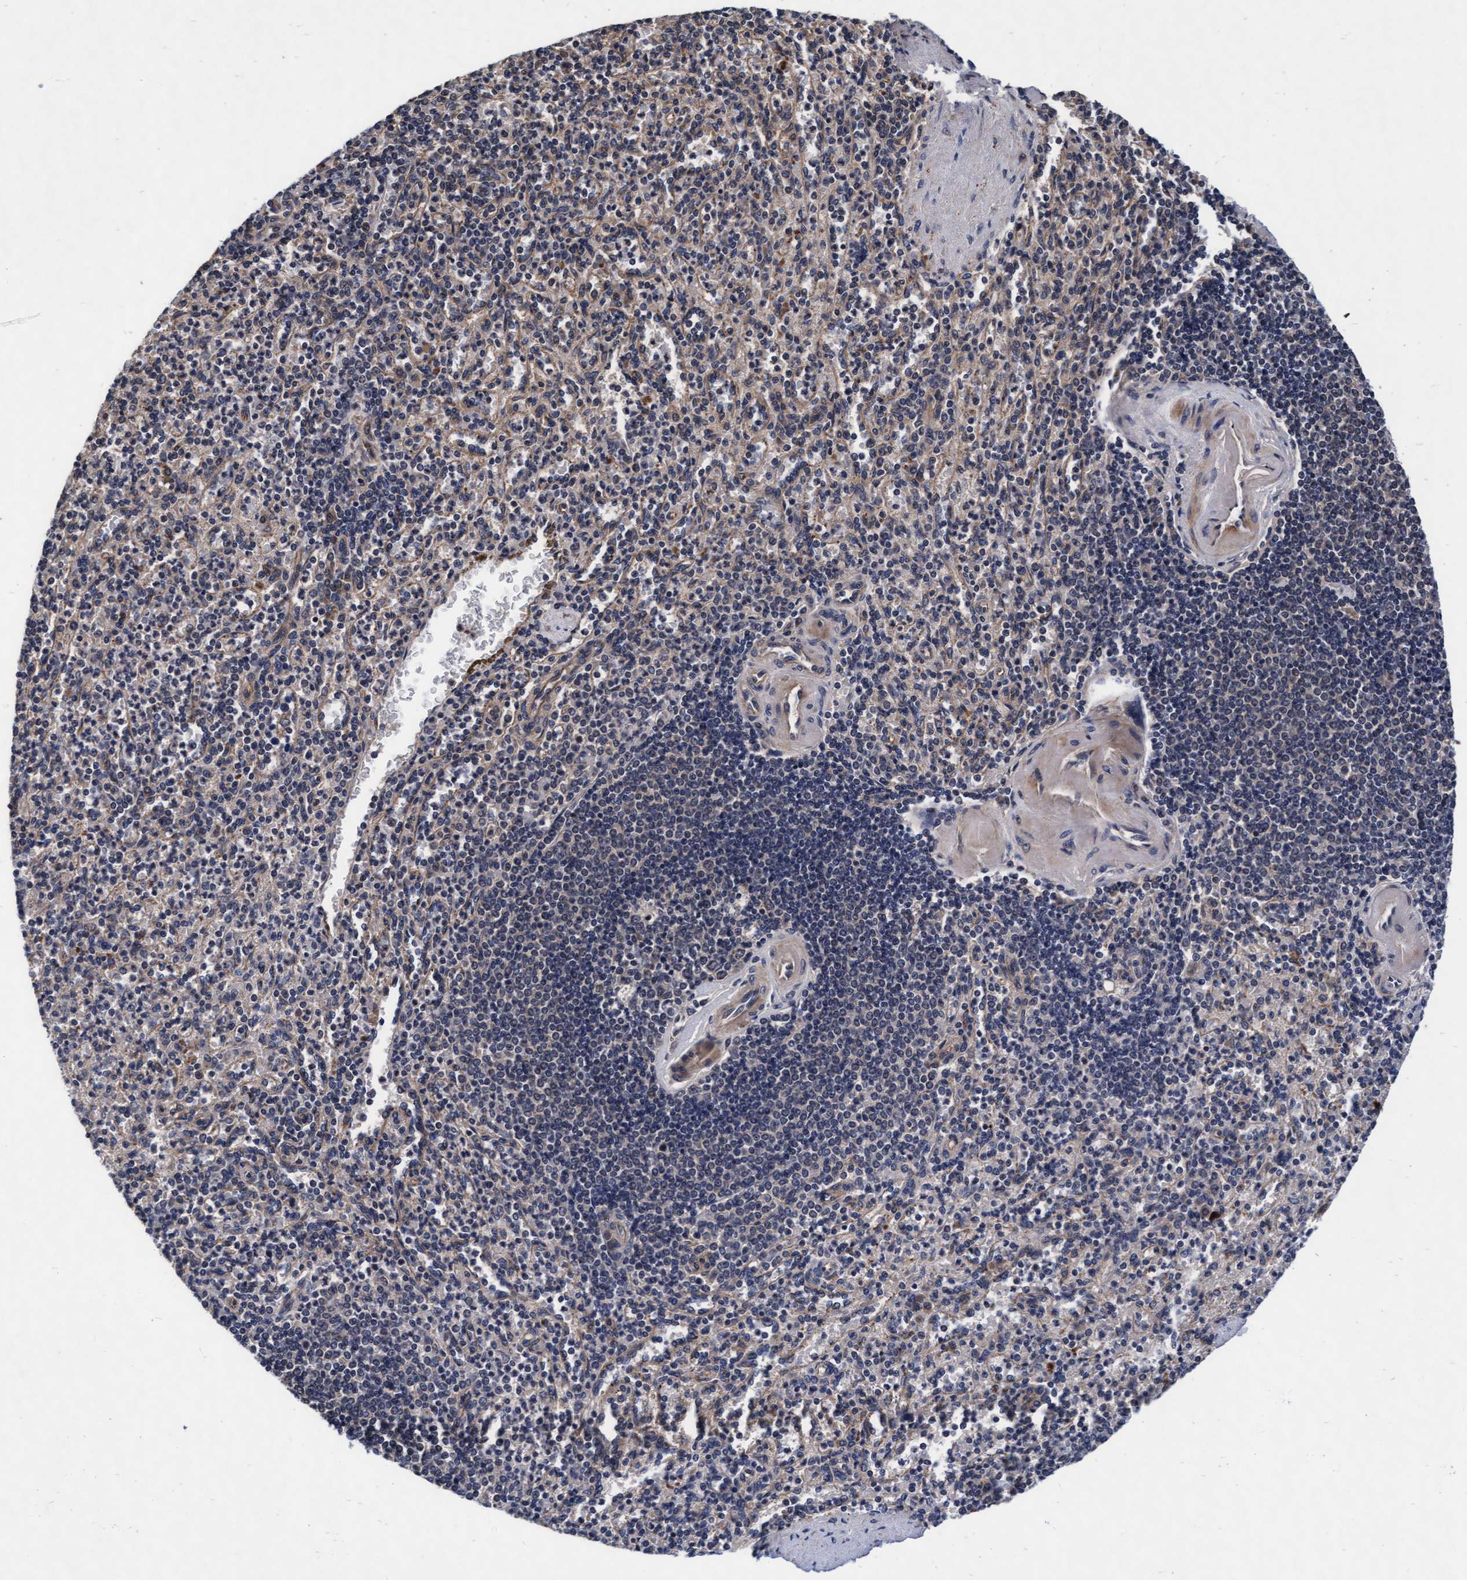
{"staining": {"intensity": "weak", "quantity": "<25%", "location": "cytoplasmic/membranous"}, "tissue": "spleen", "cell_type": "Cells in red pulp", "image_type": "normal", "snomed": [{"axis": "morphology", "description": "Normal tissue, NOS"}, {"axis": "topography", "description": "Spleen"}], "caption": "Immunohistochemistry (IHC) of unremarkable spleen demonstrates no expression in cells in red pulp. (DAB (3,3'-diaminobenzidine) immunohistochemistry (IHC) visualized using brightfield microscopy, high magnification).", "gene": "EFCAB13", "patient": {"sex": "female", "age": 74}}